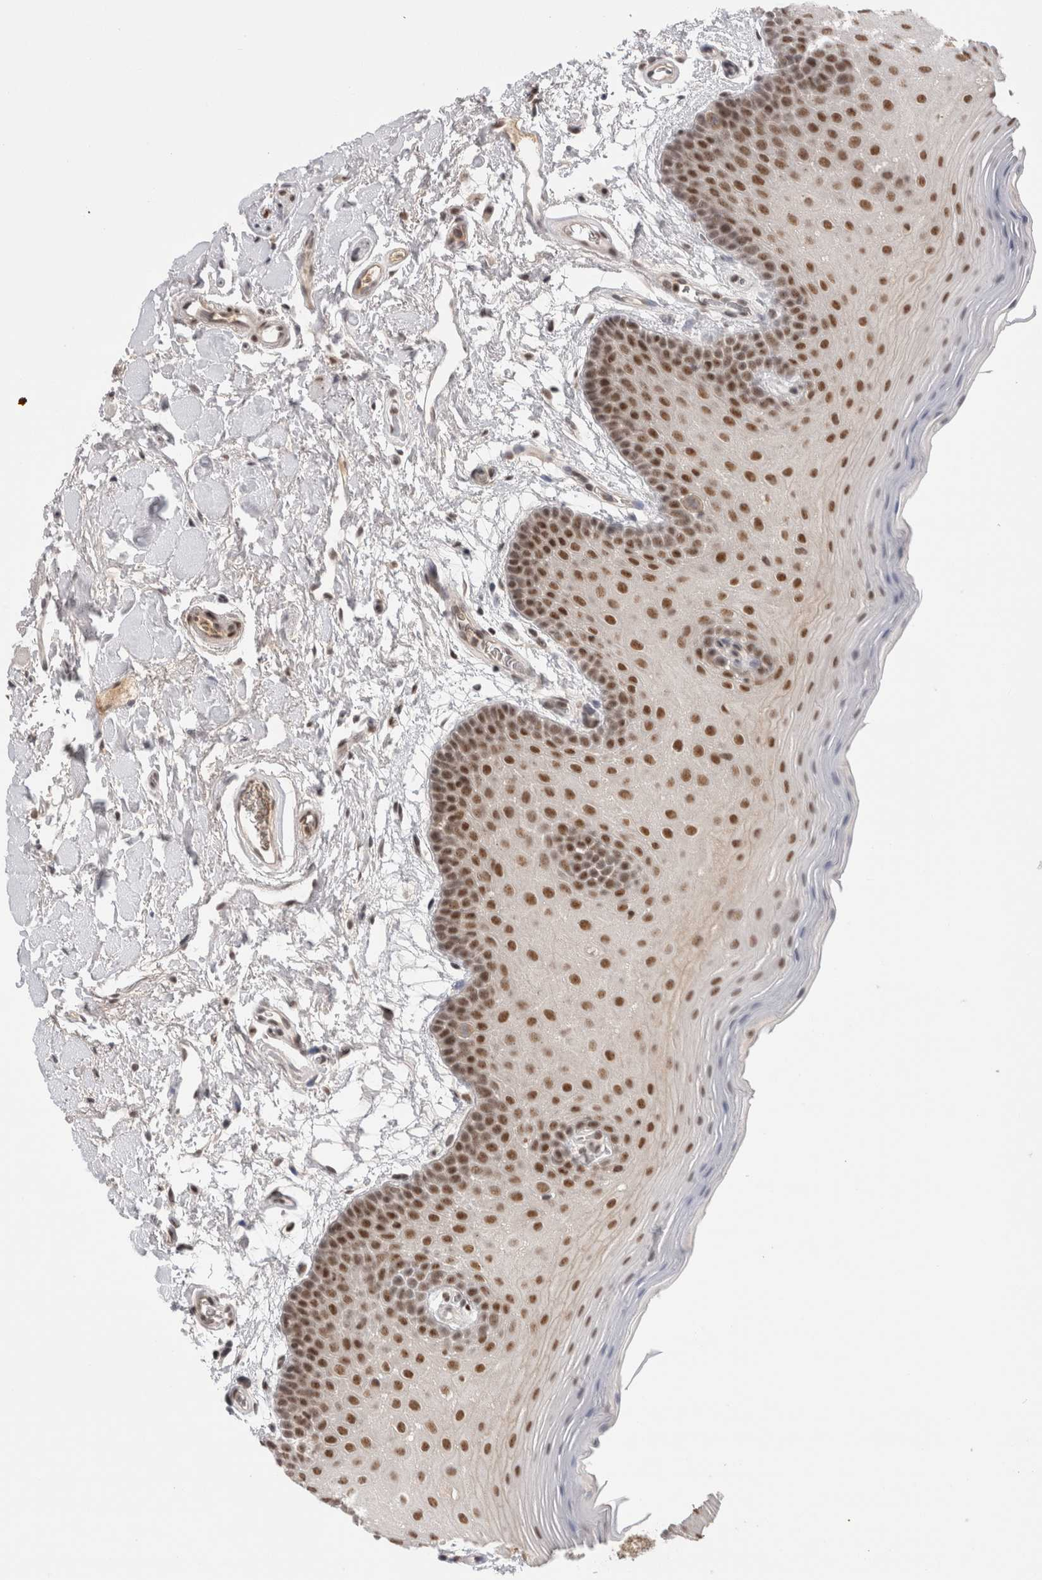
{"staining": {"intensity": "moderate", "quantity": ">75%", "location": "nuclear"}, "tissue": "oral mucosa", "cell_type": "Squamous epithelial cells", "image_type": "normal", "snomed": [{"axis": "morphology", "description": "Normal tissue, NOS"}, {"axis": "topography", "description": "Oral tissue"}], "caption": "A brown stain shows moderate nuclear expression of a protein in squamous epithelial cells of unremarkable human oral mucosa. (DAB IHC, brown staining for protein, blue staining for nuclei).", "gene": "ZNF24", "patient": {"sex": "male", "age": 62}}